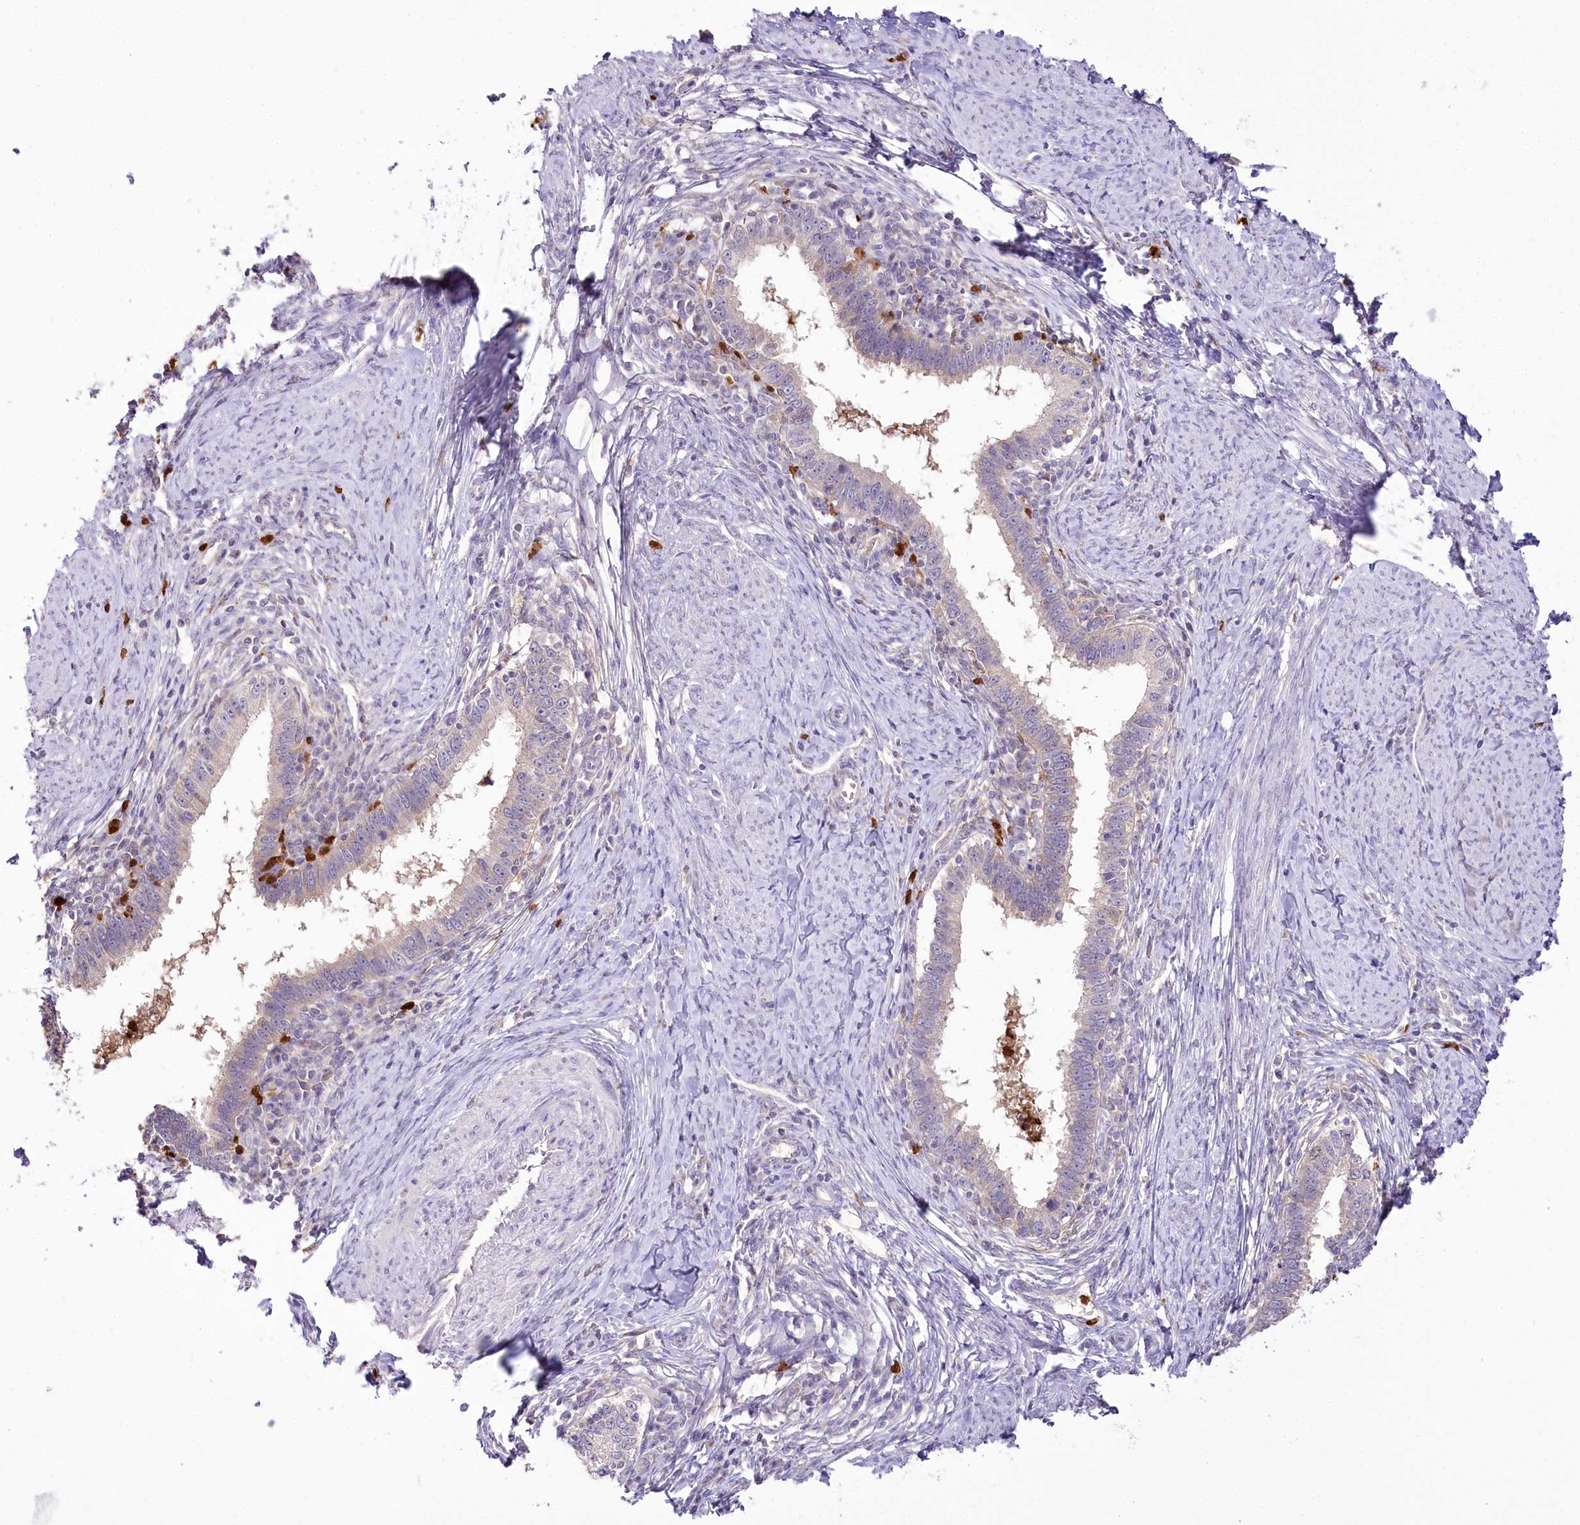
{"staining": {"intensity": "negative", "quantity": "none", "location": "none"}, "tissue": "cervical cancer", "cell_type": "Tumor cells", "image_type": "cancer", "snomed": [{"axis": "morphology", "description": "Adenocarcinoma, NOS"}, {"axis": "topography", "description": "Cervix"}], "caption": "Human cervical adenocarcinoma stained for a protein using IHC exhibits no expression in tumor cells.", "gene": "DPYD", "patient": {"sex": "female", "age": 36}}